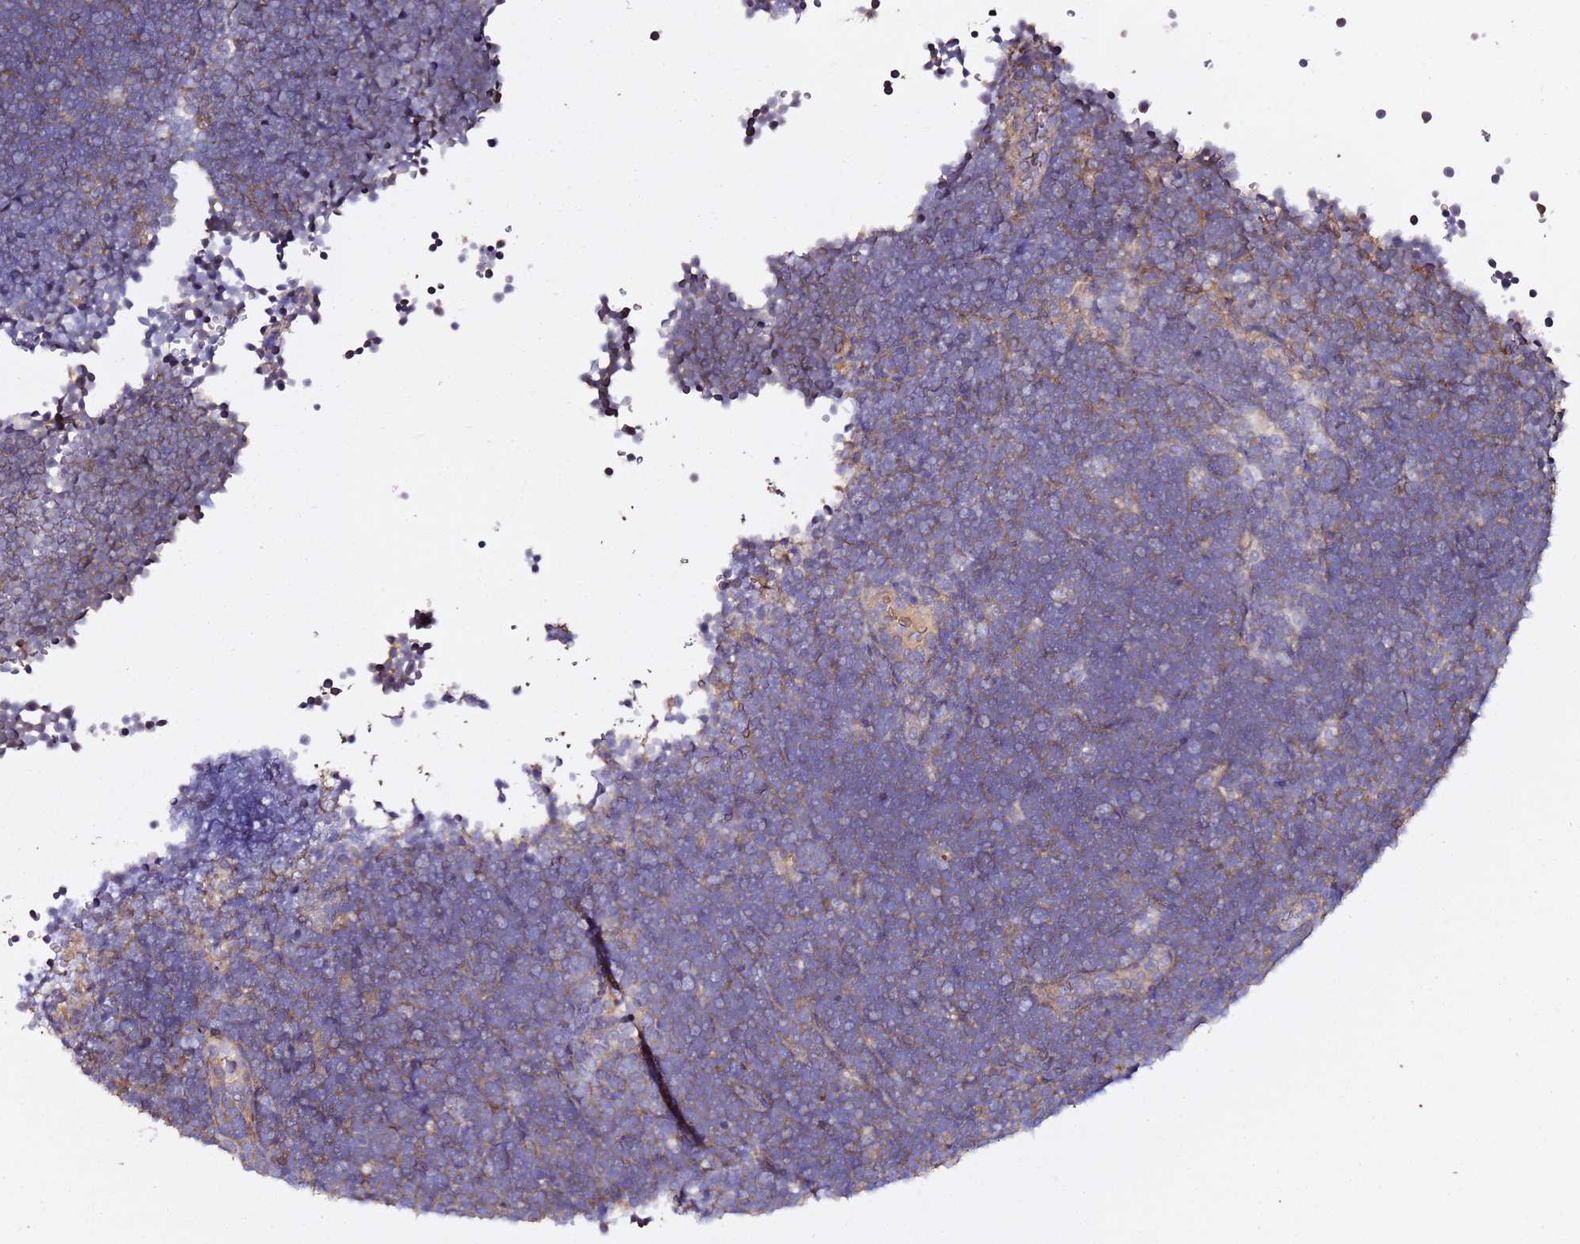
{"staining": {"intensity": "weak", "quantity": "<25%", "location": "cytoplasmic/membranous"}, "tissue": "lymphoma", "cell_type": "Tumor cells", "image_type": "cancer", "snomed": [{"axis": "morphology", "description": "Malignant lymphoma, non-Hodgkin's type, High grade"}, {"axis": "topography", "description": "Lymph node"}], "caption": "Lymphoma stained for a protein using immunohistochemistry exhibits no expression tumor cells.", "gene": "ZFP36L2", "patient": {"sex": "male", "age": 13}}